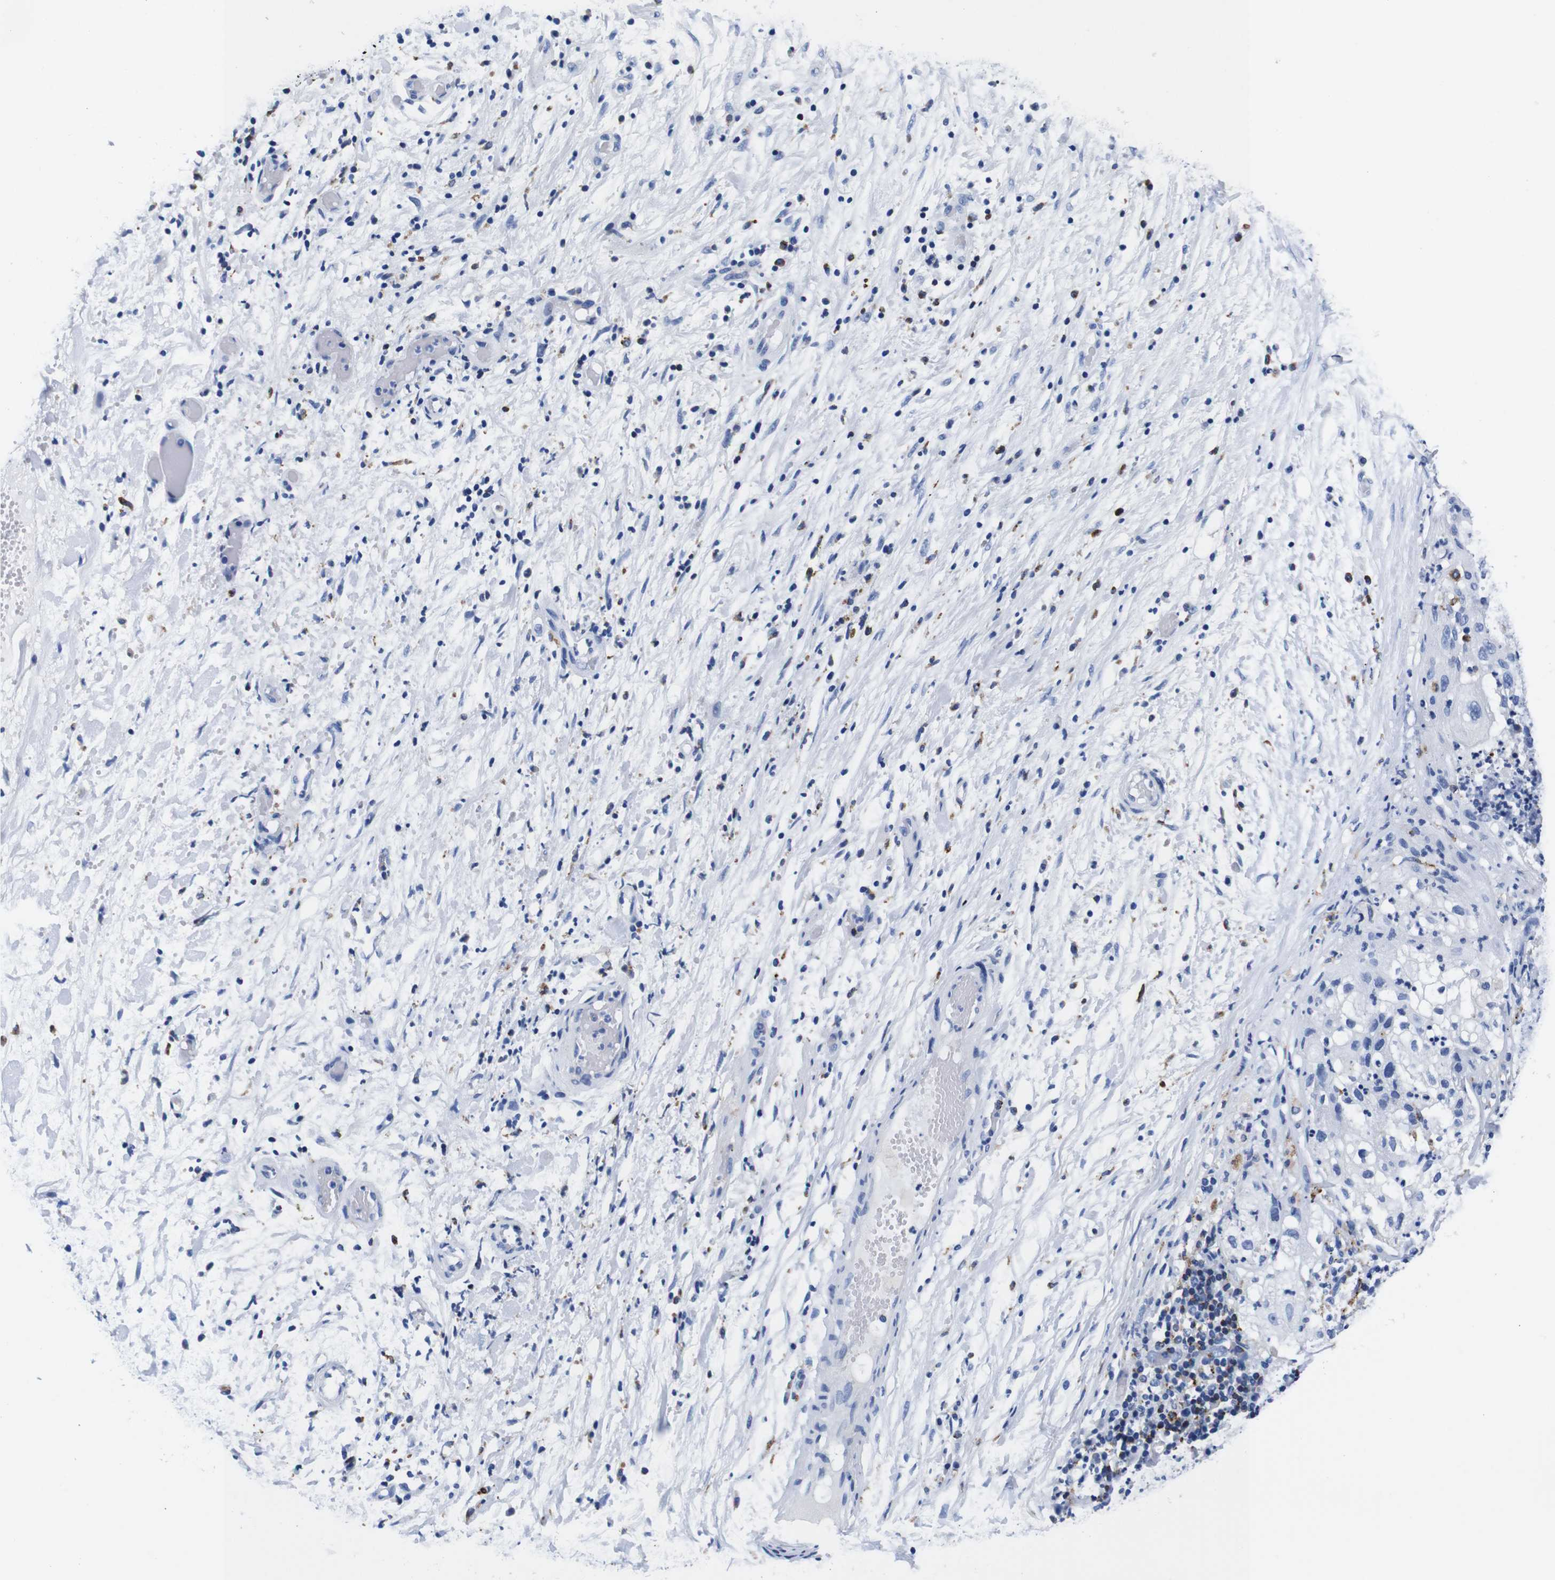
{"staining": {"intensity": "negative", "quantity": "none", "location": "none"}, "tissue": "lung cancer", "cell_type": "Tumor cells", "image_type": "cancer", "snomed": [{"axis": "morphology", "description": "Inflammation, NOS"}, {"axis": "morphology", "description": "Squamous cell carcinoma, NOS"}, {"axis": "topography", "description": "Lymph node"}, {"axis": "topography", "description": "Soft tissue"}, {"axis": "topography", "description": "Lung"}], "caption": "High magnification brightfield microscopy of lung cancer (squamous cell carcinoma) stained with DAB (3,3'-diaminobenzidine) (brown) and counterstained with hematoxylin (blue): tumor cells show no significant expression. Nuclei are stained in blue.", "gene": "HLA-DMB", "patient": {"sex": "male", "age": 66}}